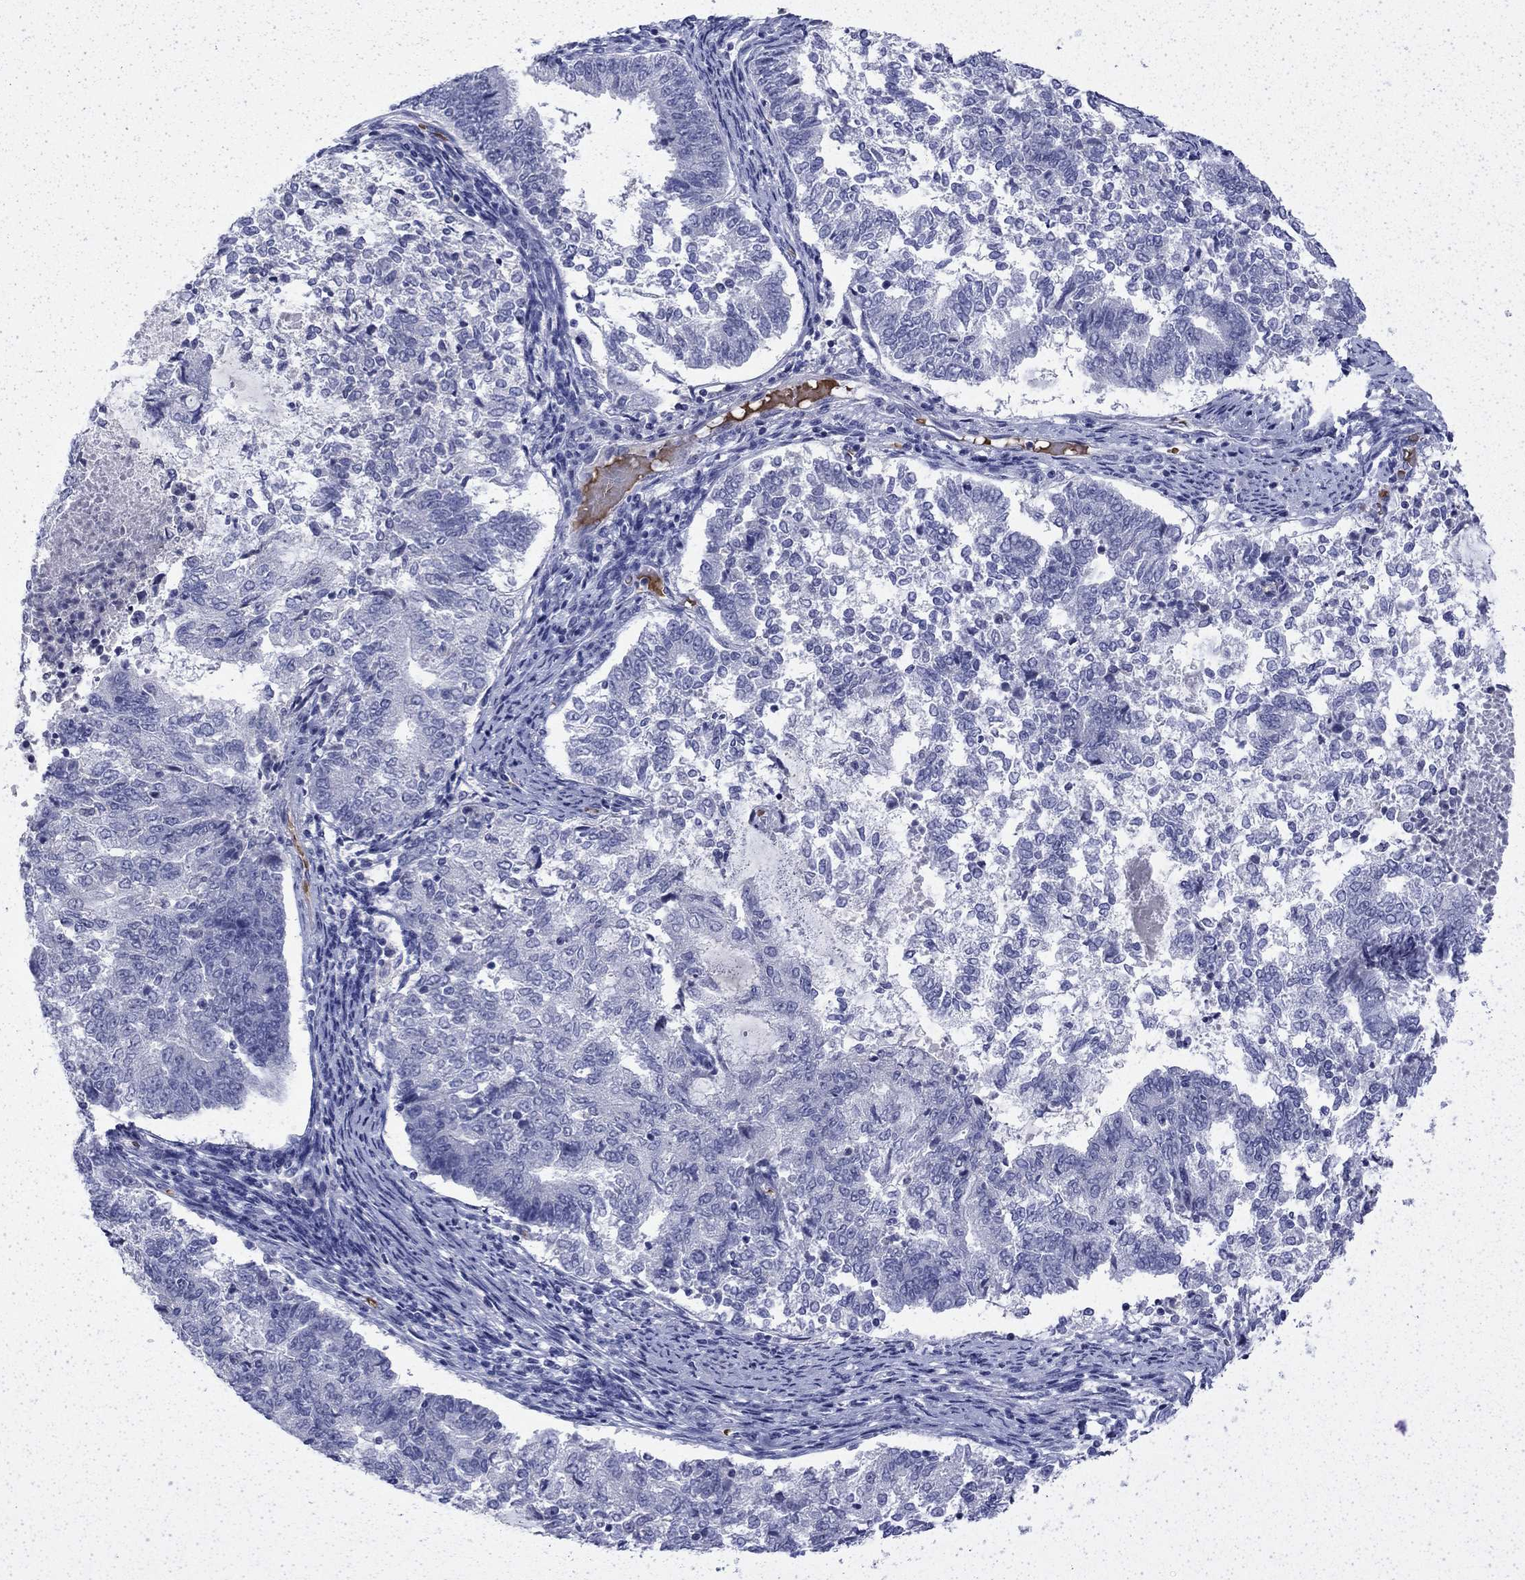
{"staining": {"intensity": "negative", "quantity": "none", "location": "none"}, "tissue": "endometrial cancer", "cell_type": "Tumor cells", "image_type": "cancer", "snomed": [{"axis": "morphology", "description": "Adenocarcinoma, NOS"}, {"axis": "topography", "description": "Endometrium"}], "caption": "An image of human endometrial cancer (adenocarcinoma) is negative for staining in tumor cells.", "gene": "ENPP6", "patient": {"sex": "female", "age": 65}}